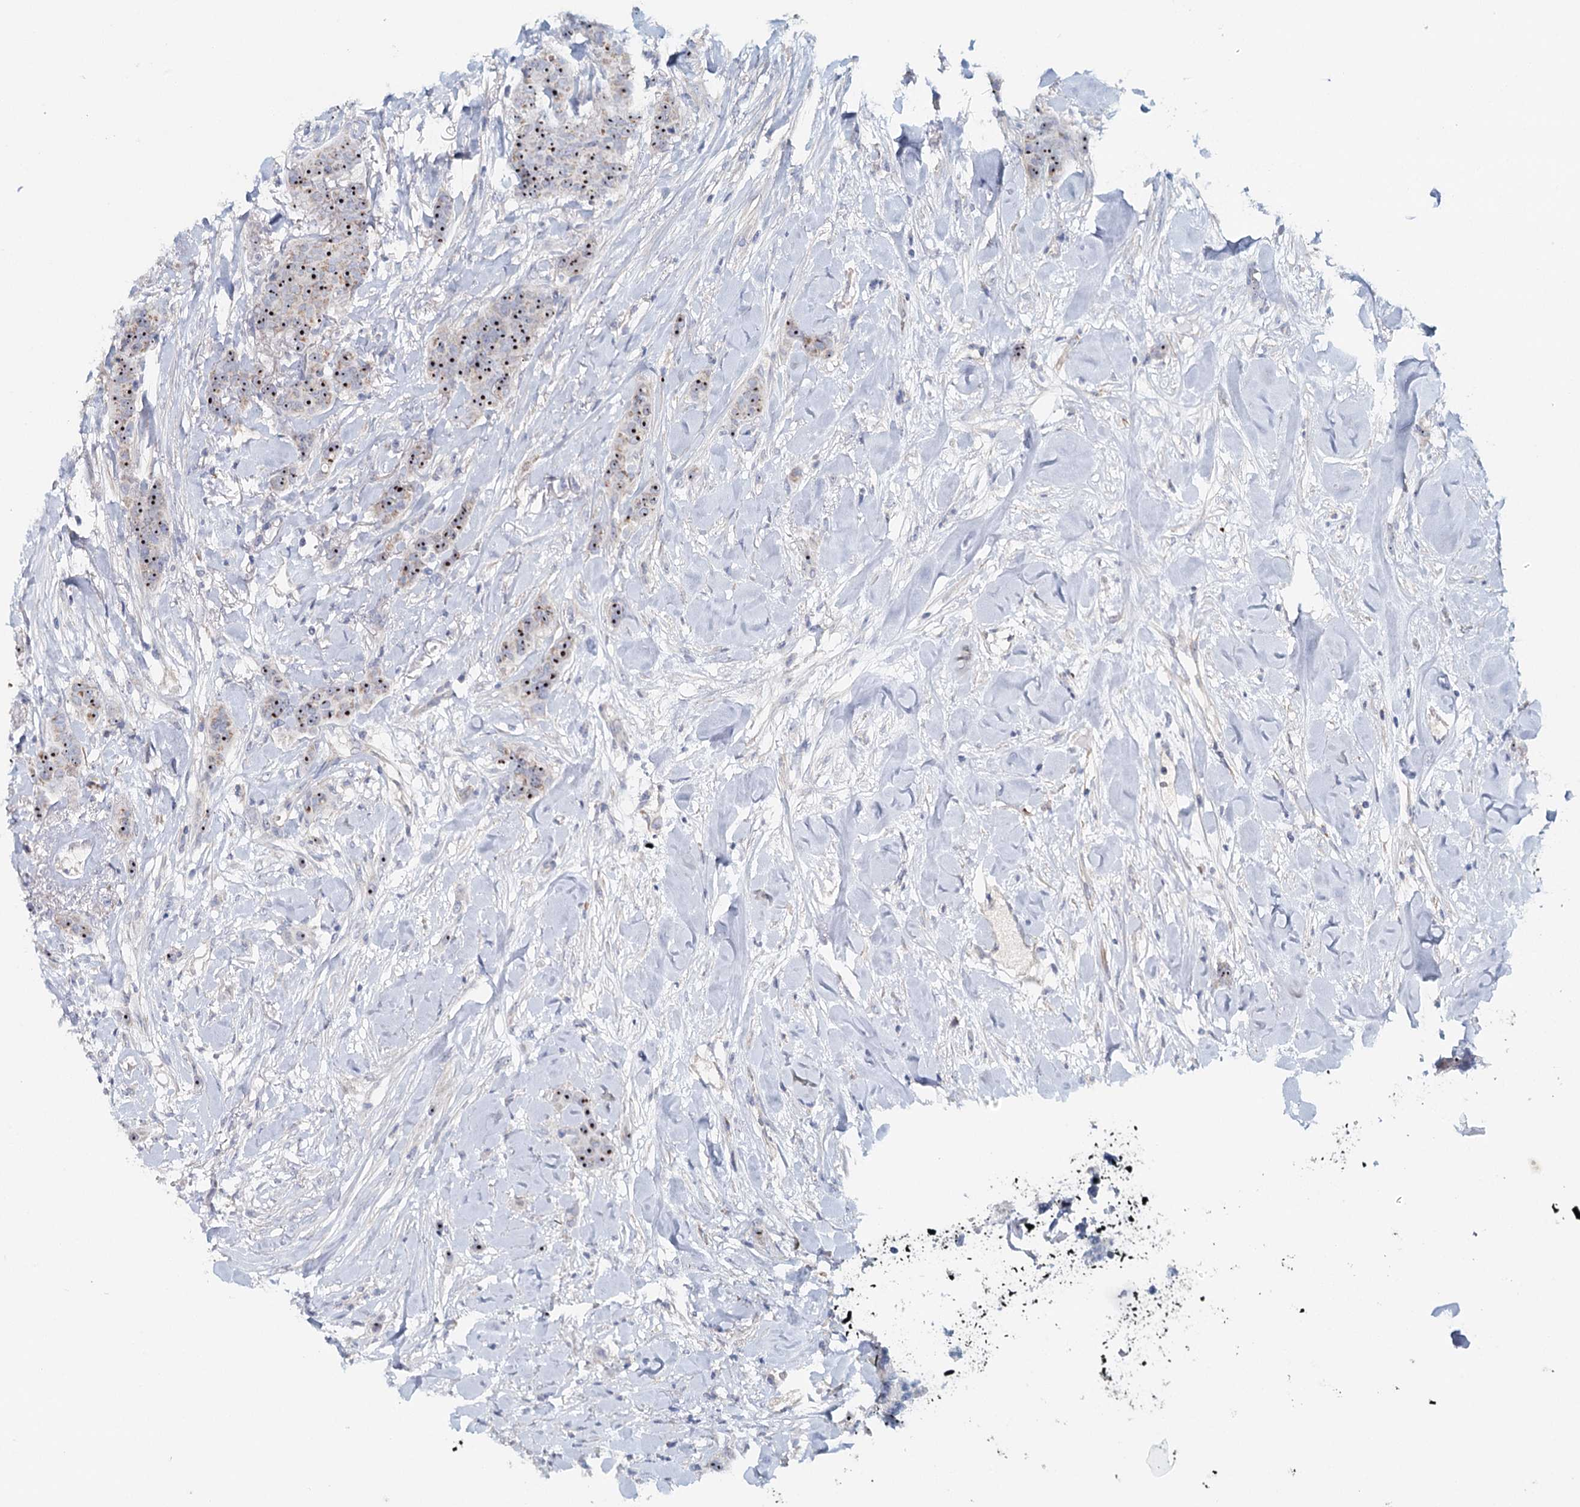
{"staining": {"intensity": "moderate", "quantity": "25%-75%", "location": "nuclear"}, "tissue": "breast cancer", "cell_type": "Tumor cells", "image_type": "cancer", "snomed": [{"axis": "morphology", "description": "Duct carcinoma"}, {"axis": "topography", "description": "Breast"}], "caption": "The micrograph shows a brown stain indicating the presence of a protein in the nuclear of tumor cells in invasive ductal carcinoma (breast).", "gene": "RBM43", "patient": {"sex": "female", "age": 40}}